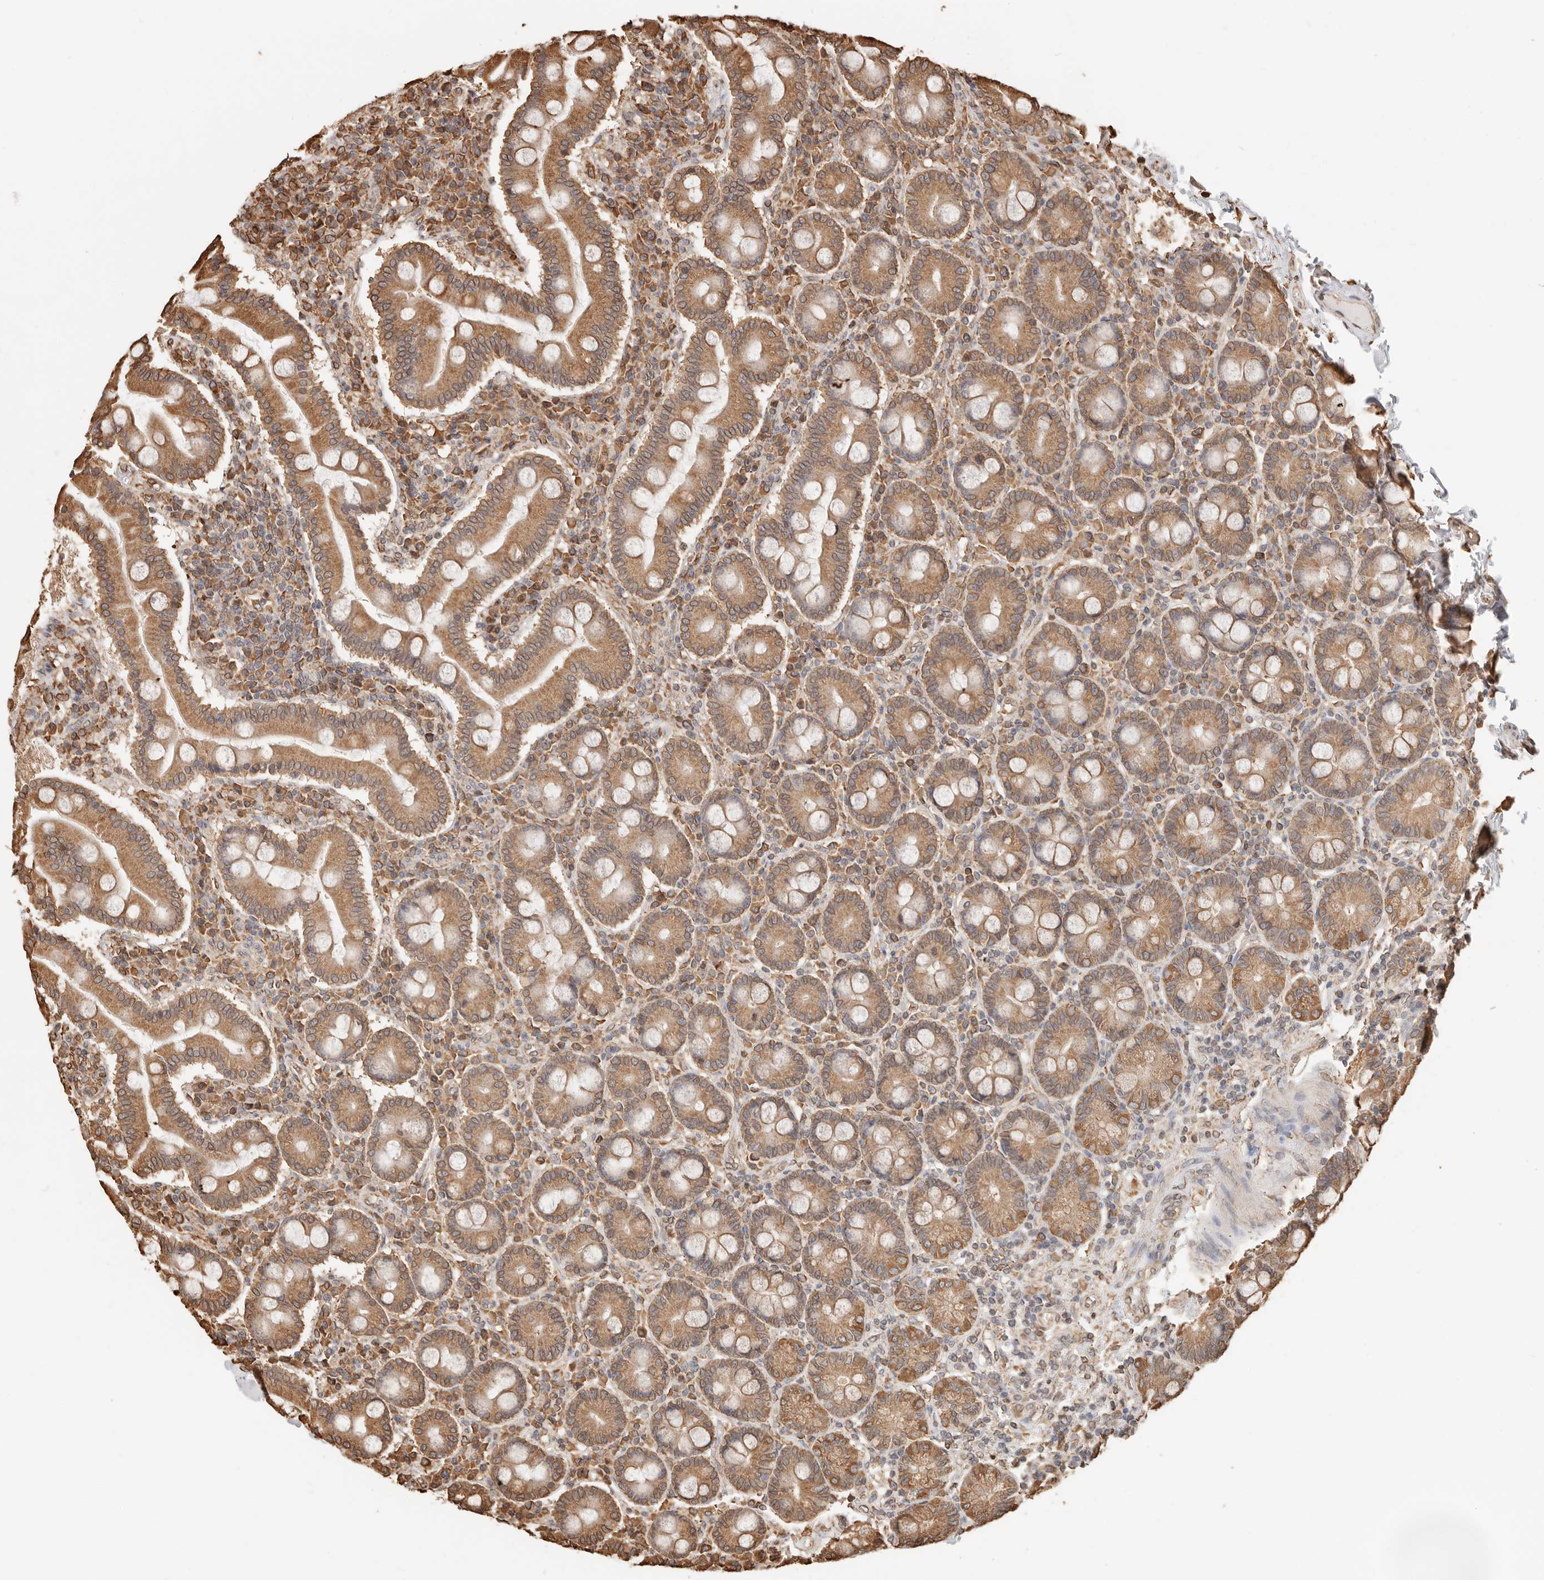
{"staining": {"intensity": "moderate", "quantity": ">75%", "location": "cytoplasmic/membranous,nuclear"}, "tissue": "duodenum", "cell_type": "Glandular cells", "image_type": "normal", "snomed": [{"axis": "morphology", "description": "Normal tissue, NOS"}, {"axis": "topography", "description": "Duodenum"}], "caption": "Immunohistochemistry (IHC) of normal duodenum reveals medium levels of moderate cytoplasmic/membranous,nuclear expression in about >75% of glandular cells. The staining is performed using DAB (3,3'-diaminobenzidine) brown chromogen to label protein expression. The nuclei are counter-stained blue using hematoxylin.", "gene": "ARHGEF10L", "patient": {"sex": "male", "age": 50}}